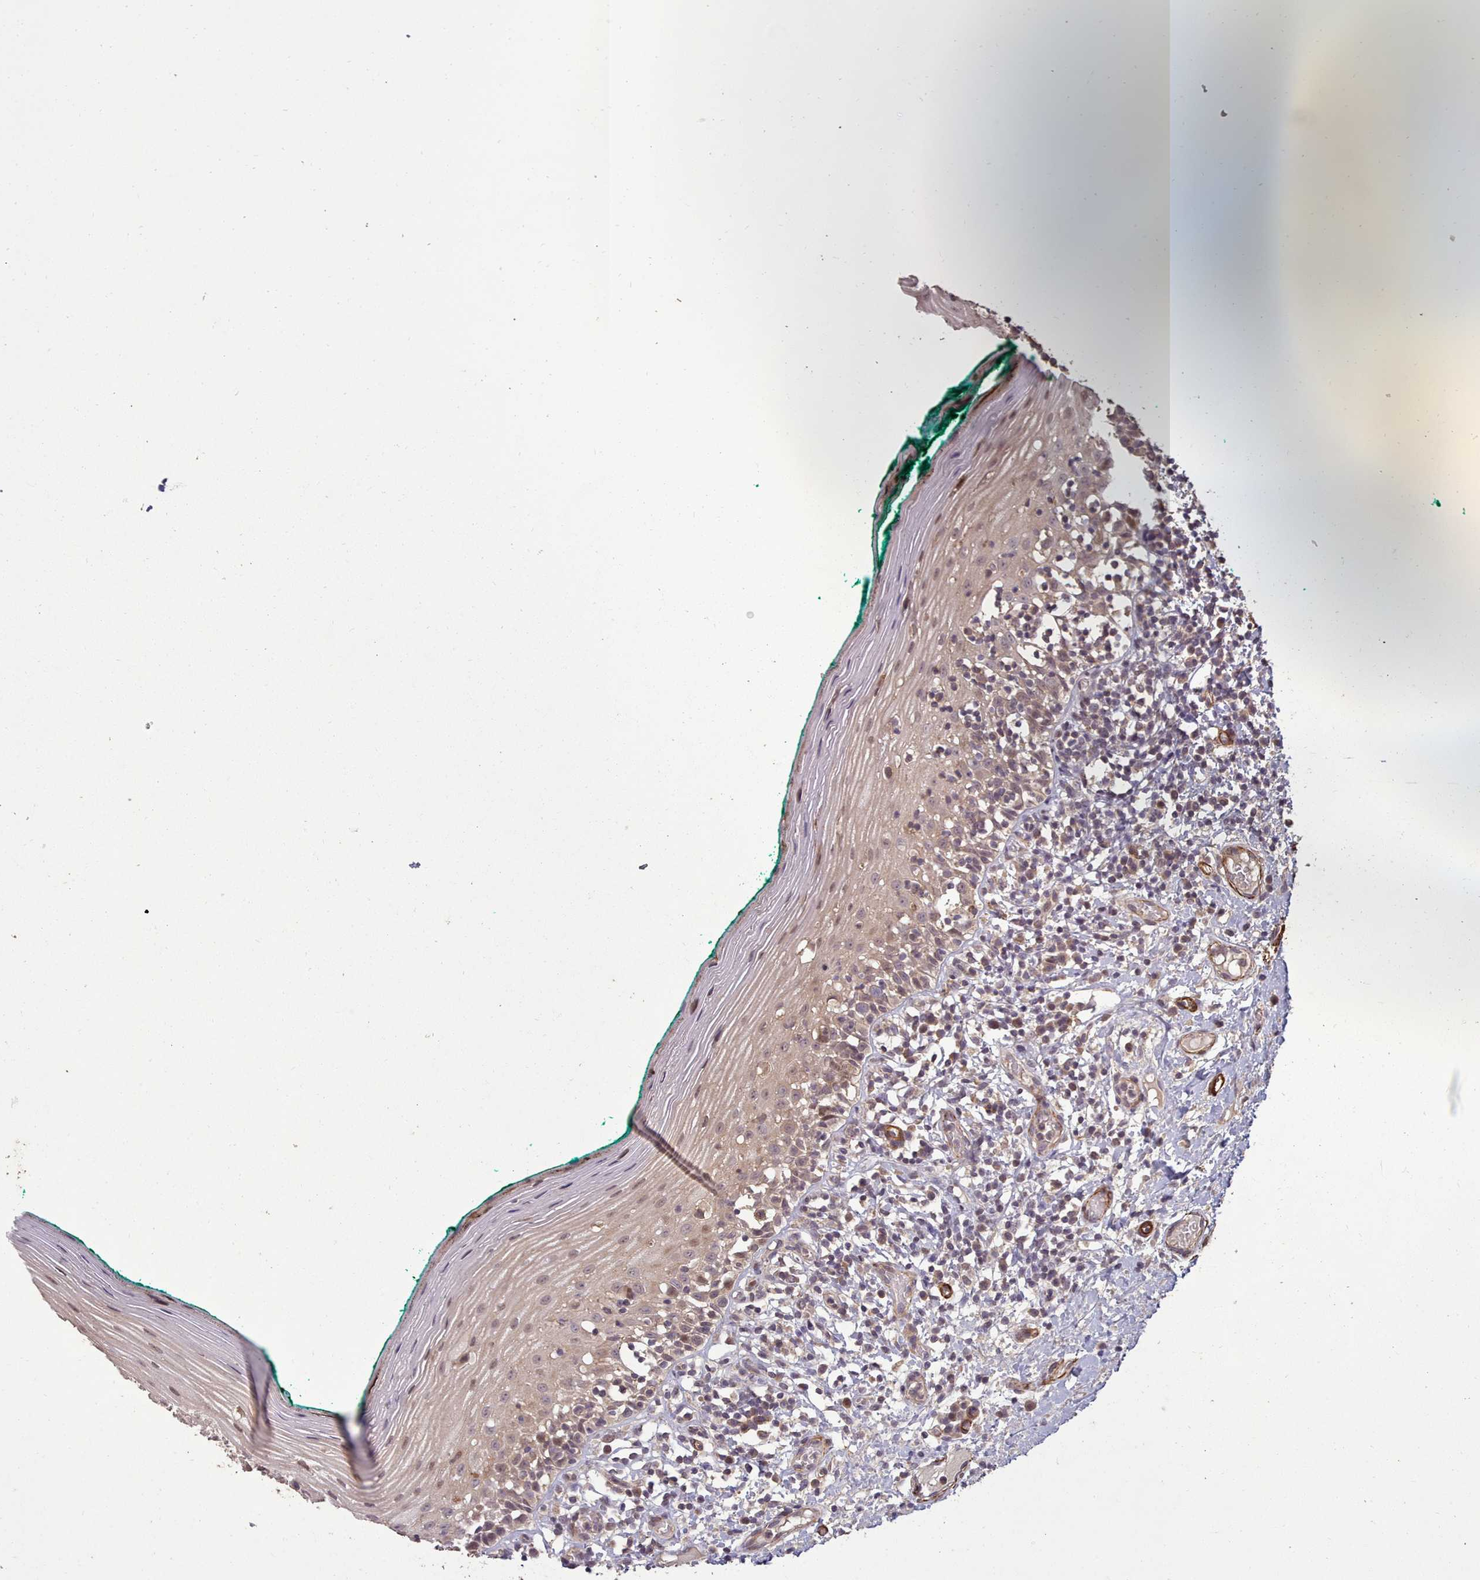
{"staining": {"intensity": "moderate", "quantity": "25%-75%", "location": "cytoplasmic/membranous,nuclear"}, "tissue": "oral mucosa", "cell_type": "Squamous epithelial cells", "image_type": "normal", "snomed": [{"axis": "morphology", "description": "Normal tissue, NOS"}, {"axis": "topography", "description": "Oral tissue"}], "caption": "This image shows unremarkable oral mucosa stained with immunohistochemistry (IHC) to label a protein in brown. The cytoplasmic/membranous,nuclear of squamous epithelial cells show moderate positivity for the protein. Nuclei are counter-stained blue.", "gene": "NLRC4", "patient": {"sex": "female", "age": 83}}